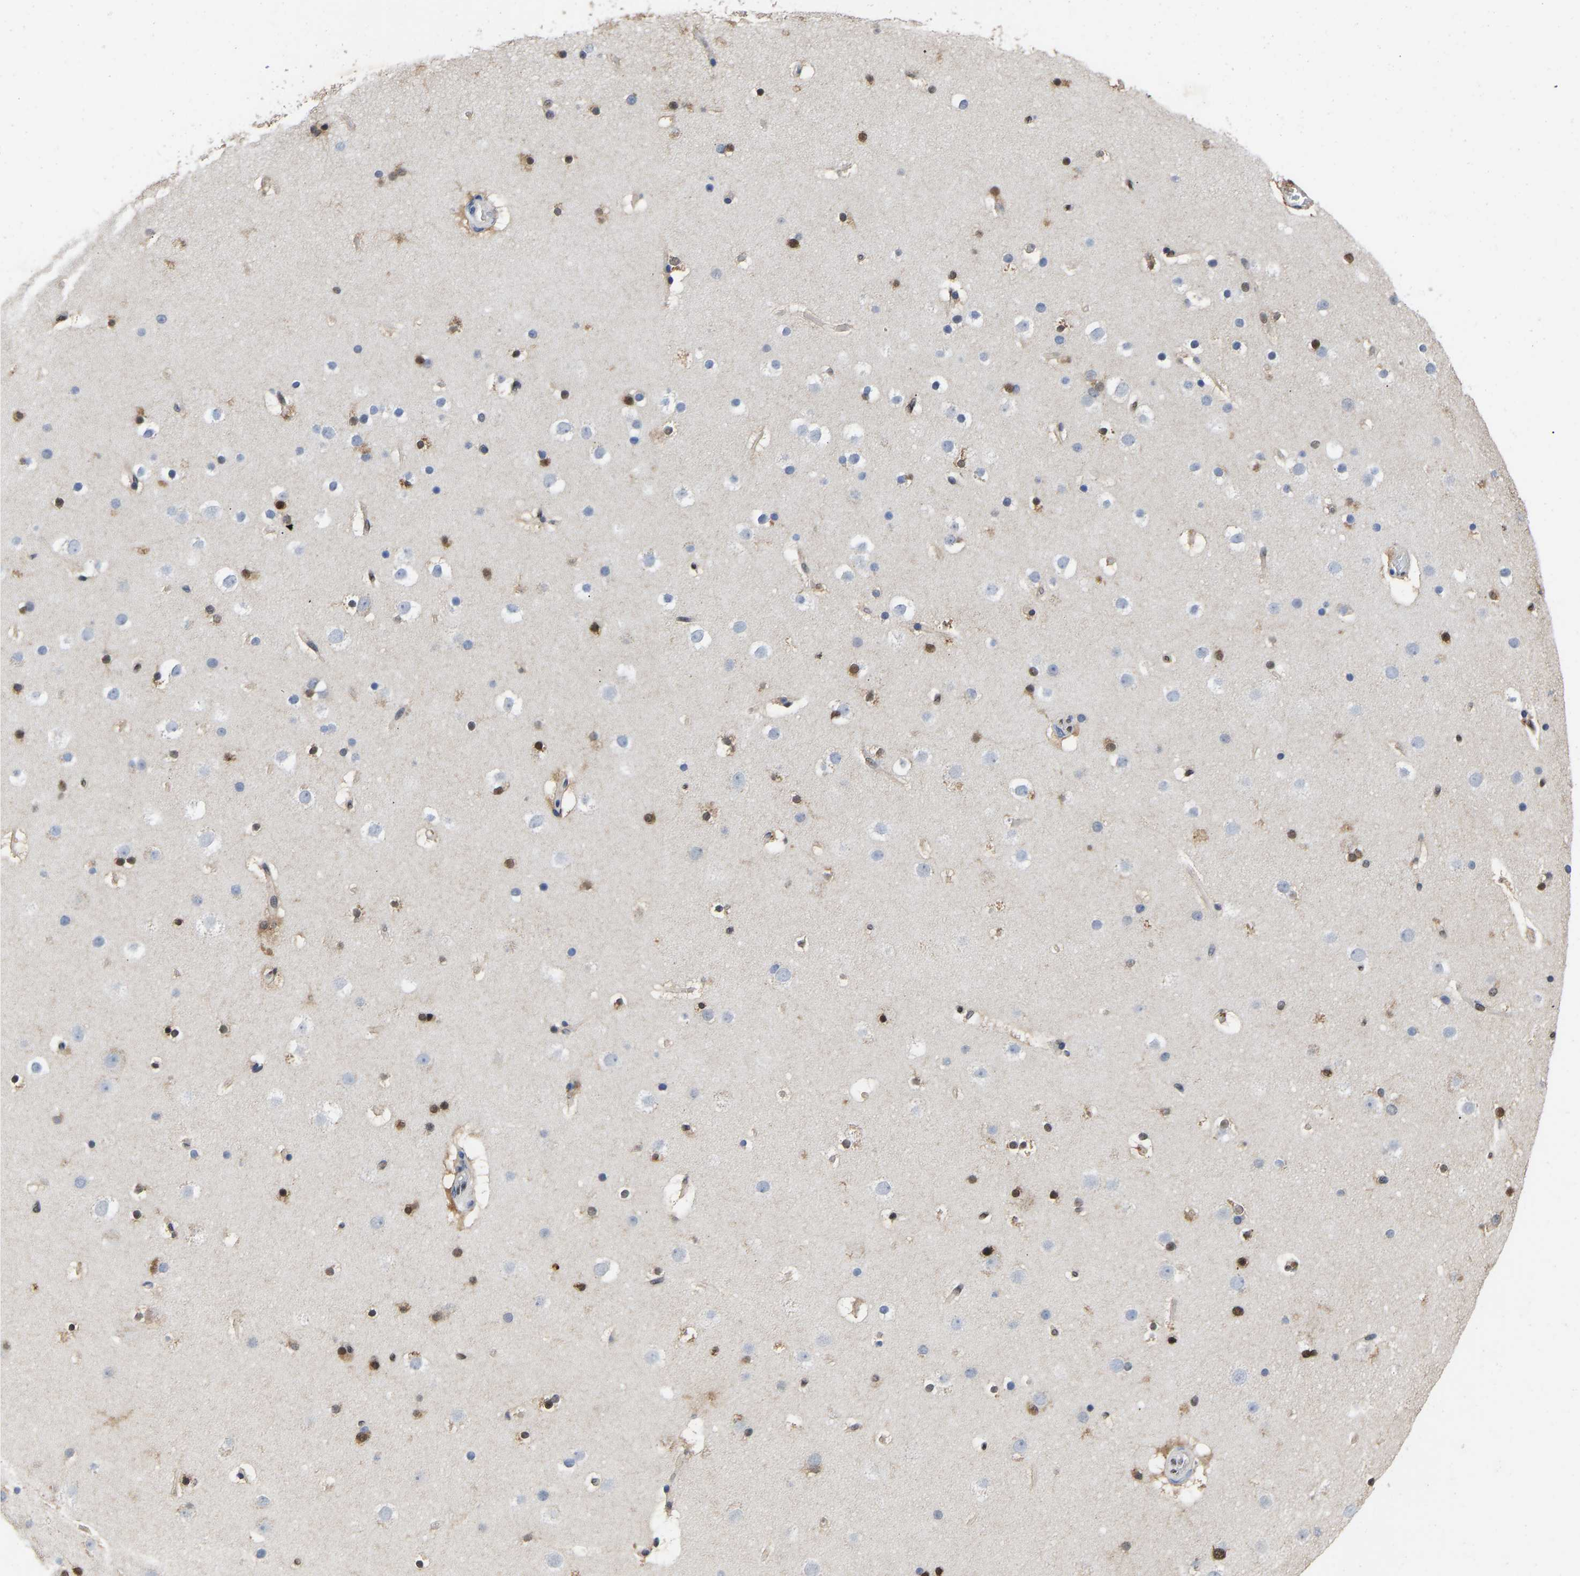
{"staining": {"intensity": "negative", "quantity": "none", "location": "none"}, "tissue": "cerebral cortex", "cell_type": "Endothelial cells", "image_type": "normal", "snomed": [{"axis": "morphology", "description": "Normal tissue, NOS"}, {"axis": "topography", "description": "Cerebral cortex"}], "caption": "Photomicrograph shows no significant protein positivity in endothelial cells of benign cerebral cortex.", "gene": "QKI", "patient": {"sex": "male", "age": 57}}